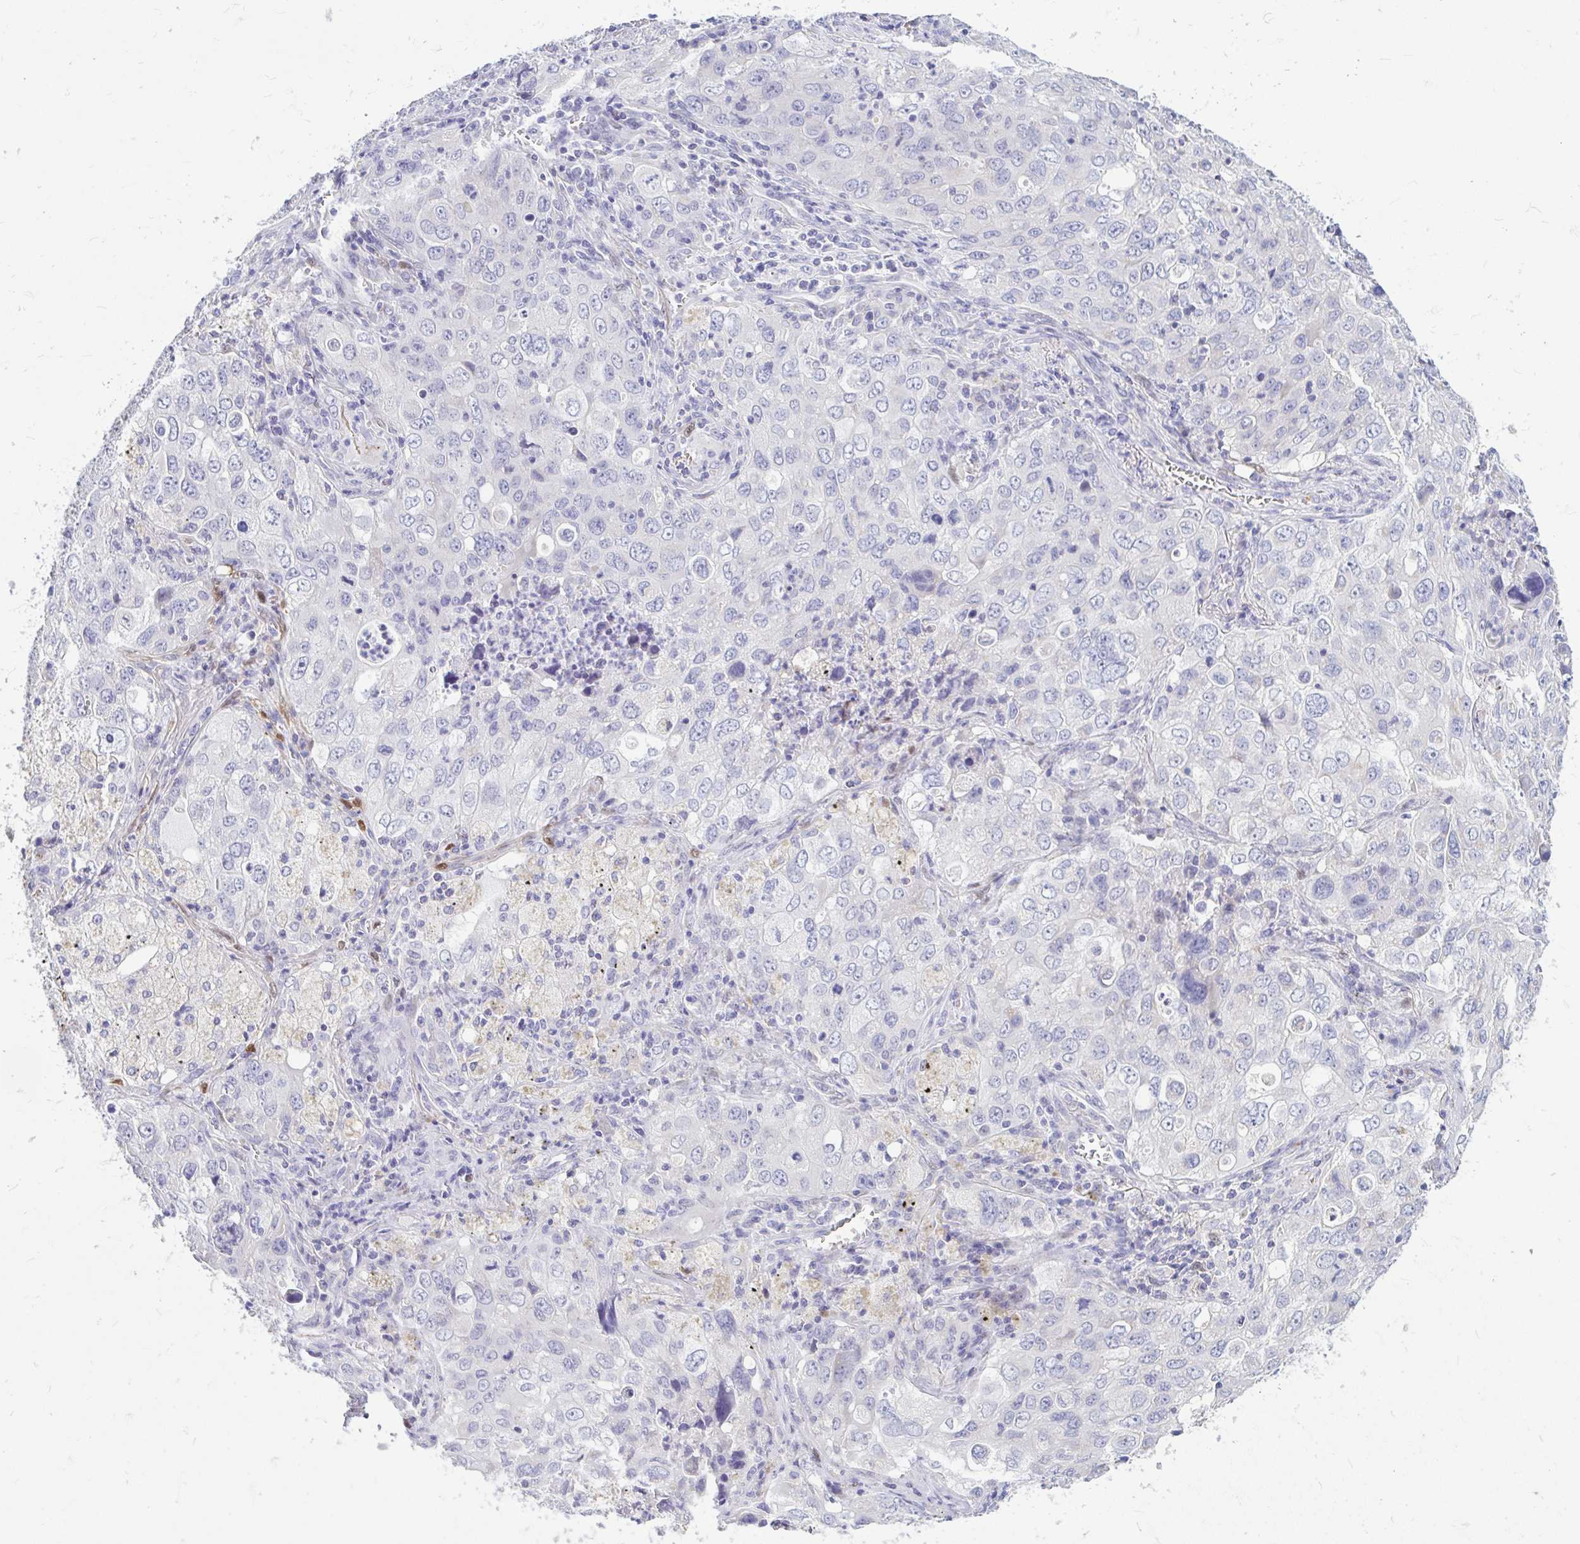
{"staining": {"intensity": "negative", "quantity": "none", "location": "none"}, "tissue": "lung cancer", "cell_type": "Tumor cells", "image_type": "cancer", "snomed": [{"axis": "morphology", "description": "Adenocarcinoma, NOS"}, {"axis": "morphology", "description": "Adenocarcinoma, metastatic, NOS"}, {"axis": "topography", "description": "Lymph node"}, {"axis": "topography", "description": "Lung"}], "caption": "This is an IHC image of human lung adenocarcinoma. There is no expression in tumor cells.", "gene": "ADH1A", "patient": {"sex": "female", "age": 42}}